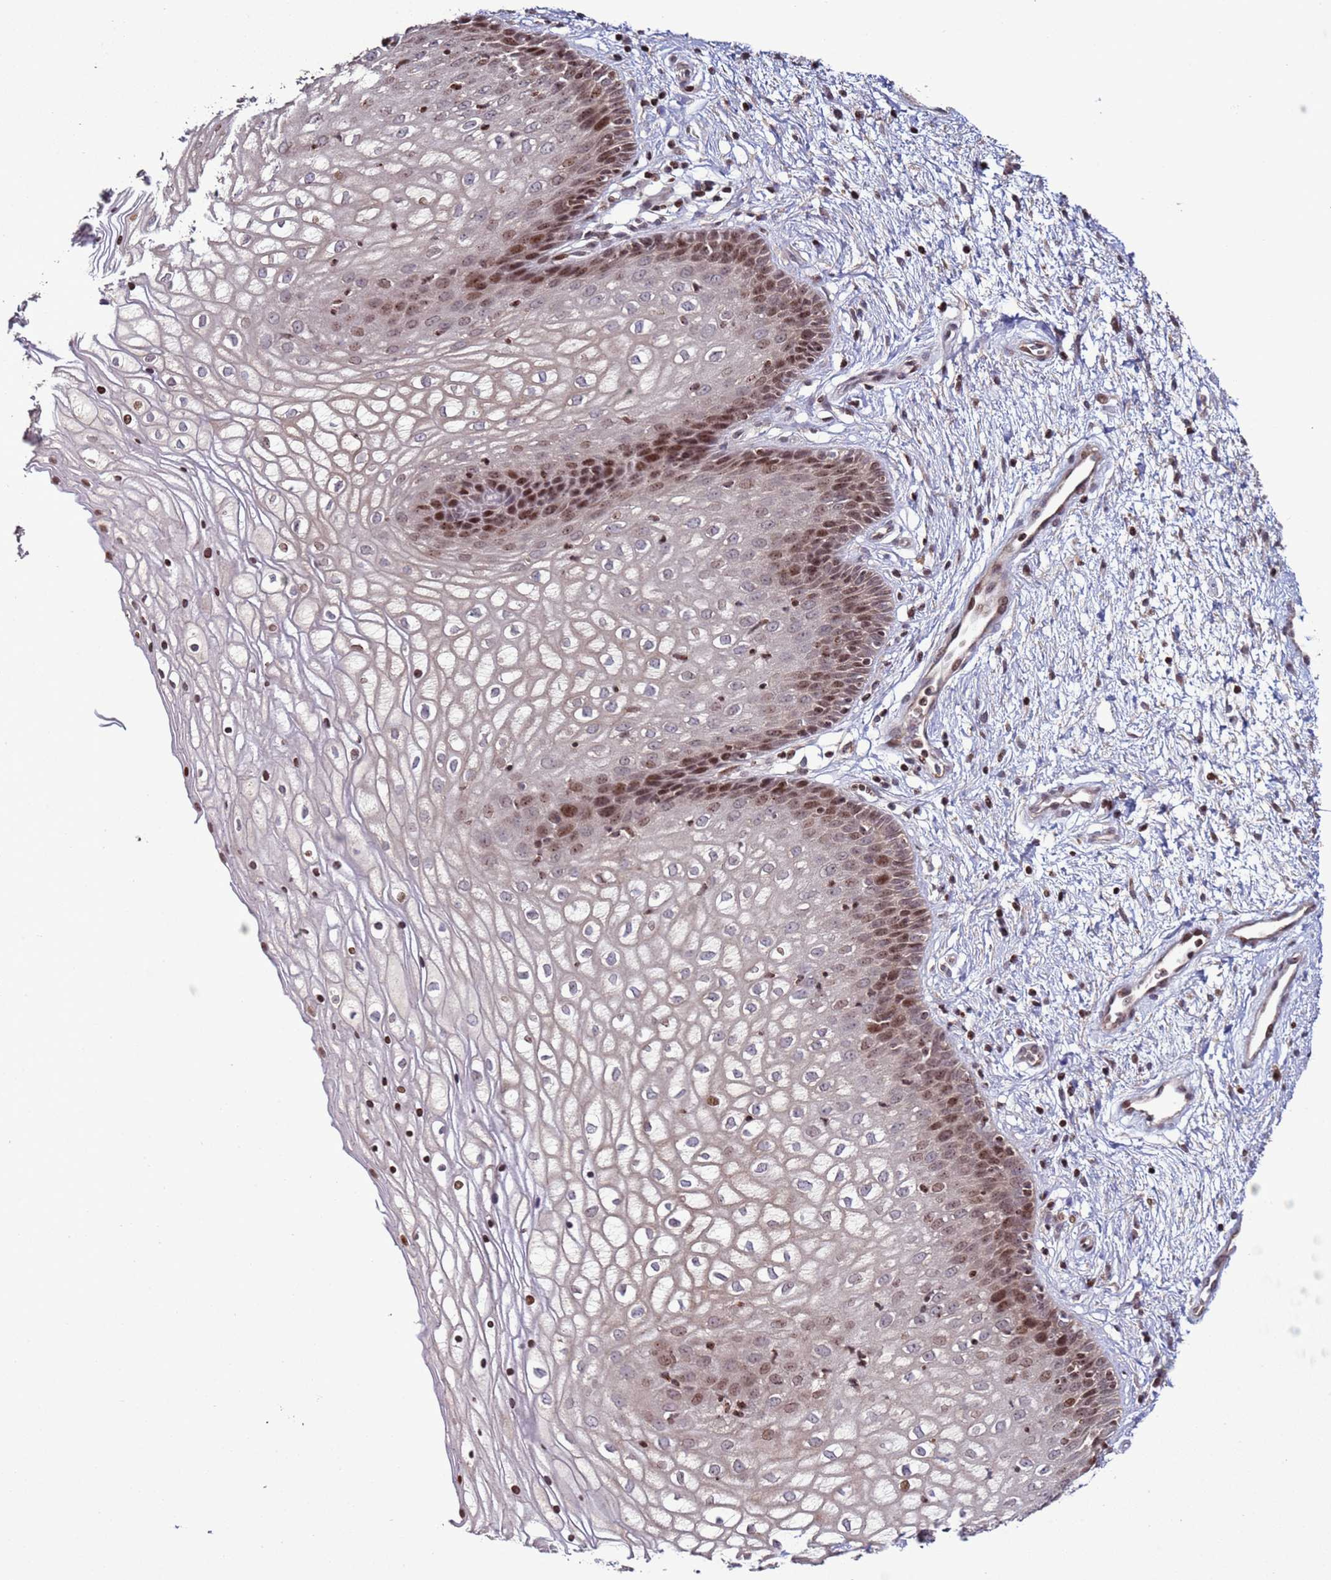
{"staining": {"intensity": "moderate", "quantity": "25%-75%", "location": "nuclear"}, "tissue": "vagina", "cell_type": "Squamous epithelial cells", "image_type": "normal", "snomed": [{"axis": "morphology", "description": "Normal tissue, NOS"}, {"axis": "topography", "description": "Vagina"}], "caption": "Immunohistochemistry (DAB) staining of normal vagina shows moderate nuclear protein staining in about 25%-75% of squamous epithelial cells.", "gene": "HGH1", "patient": {"sex": "female", "age": 34}}